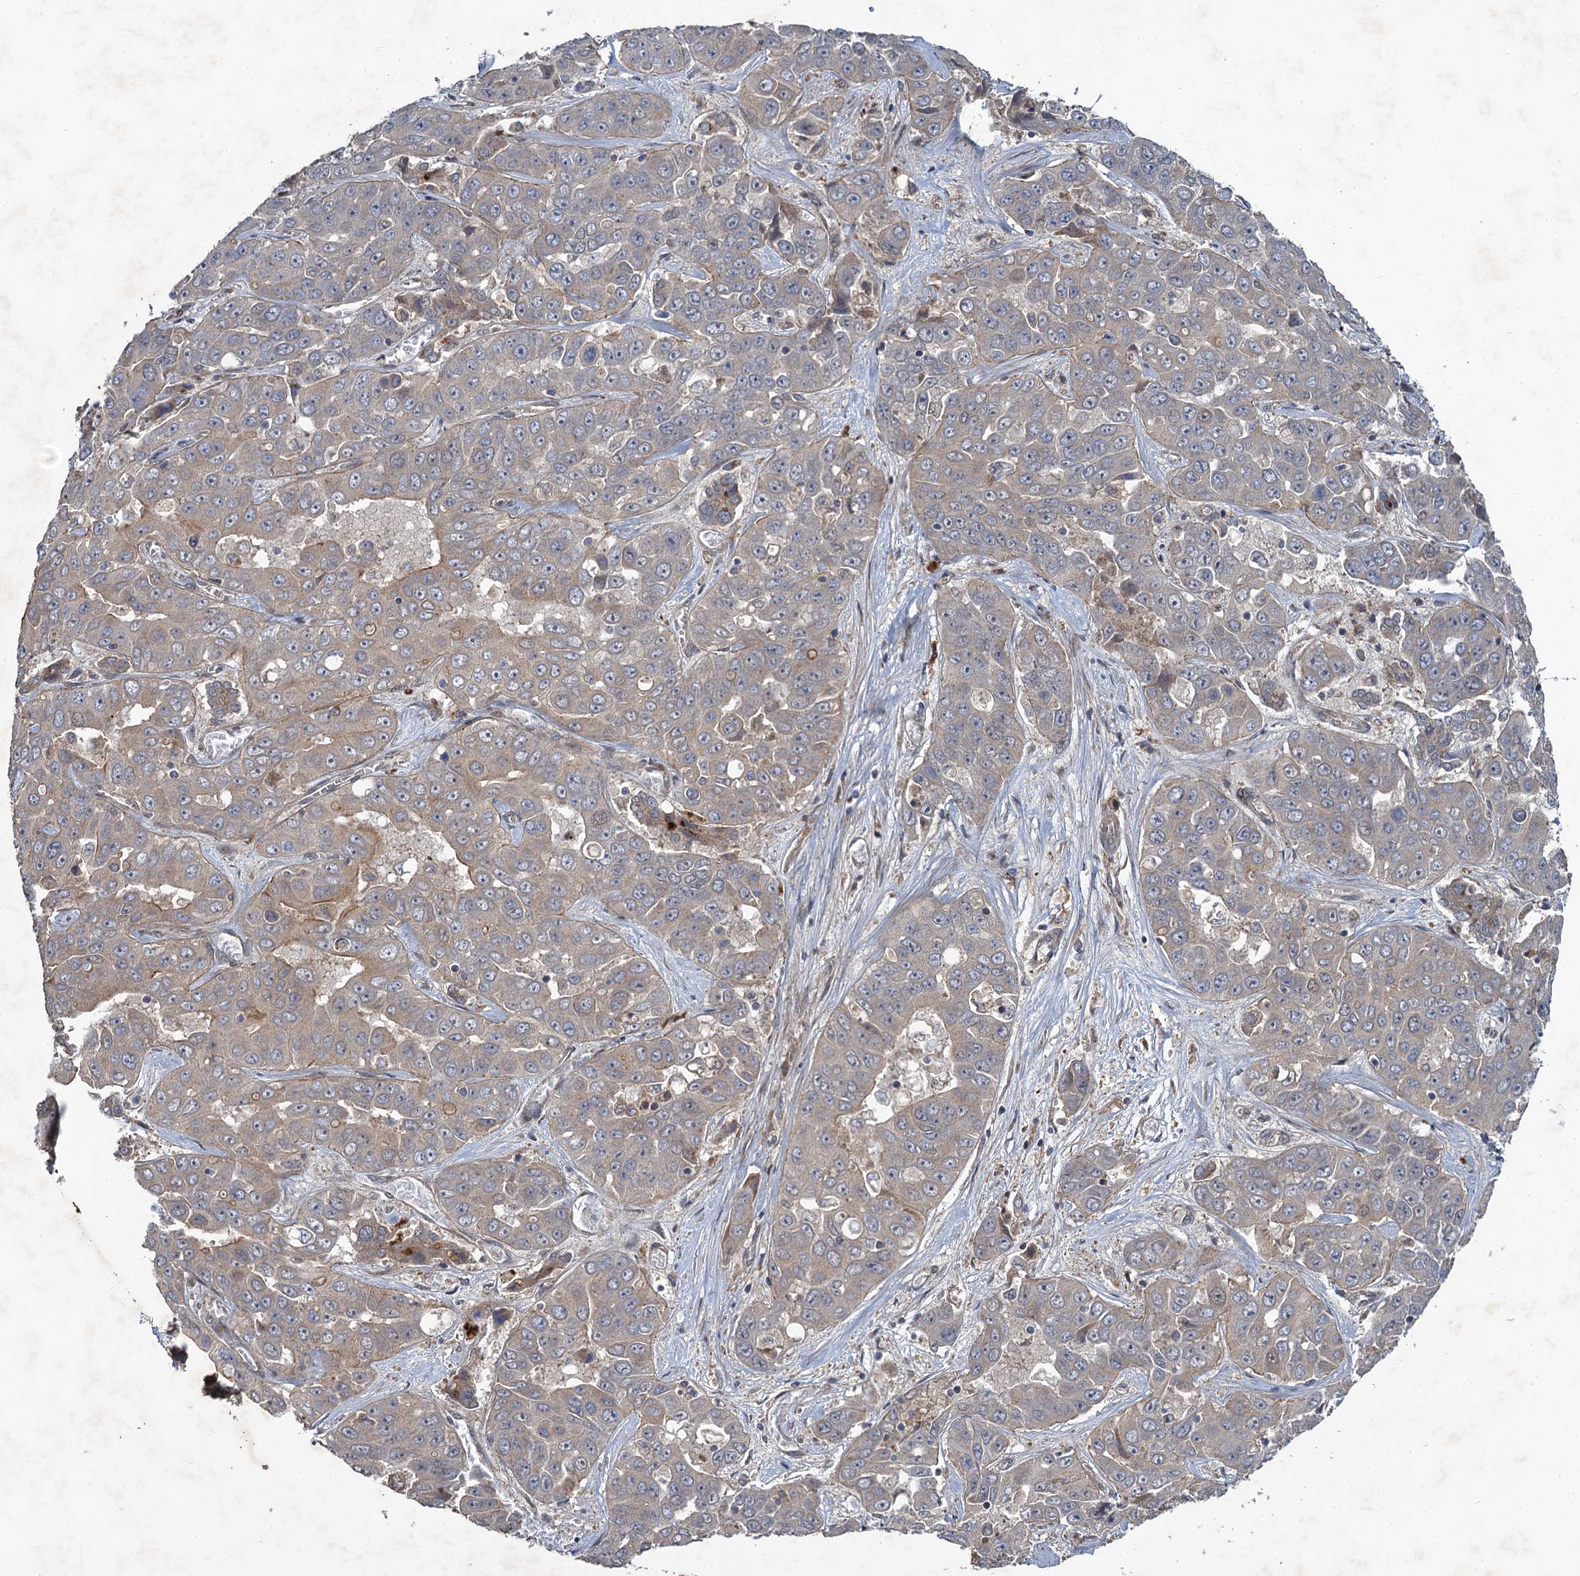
{"staining": {"intensity": "weak", "quantity": "<25%", "location": "cytoplasmic/membranous"}, "tissue": "liver cancer", "cell_type": "Tumor cells", "image_type": "cancer", "snomed": [{"axis": "morphology", "description": "Cholangiocarcinoma"}, {"axis": "topography", "description": "Liver"}], "caption": "Cholangiocarcinoma (liver) stained for a protein using immunohistochemistry (IHC) displays no expression tumor cells.", "gene": "NUDT22", "patient": {"sex": "female", "age": 52}}